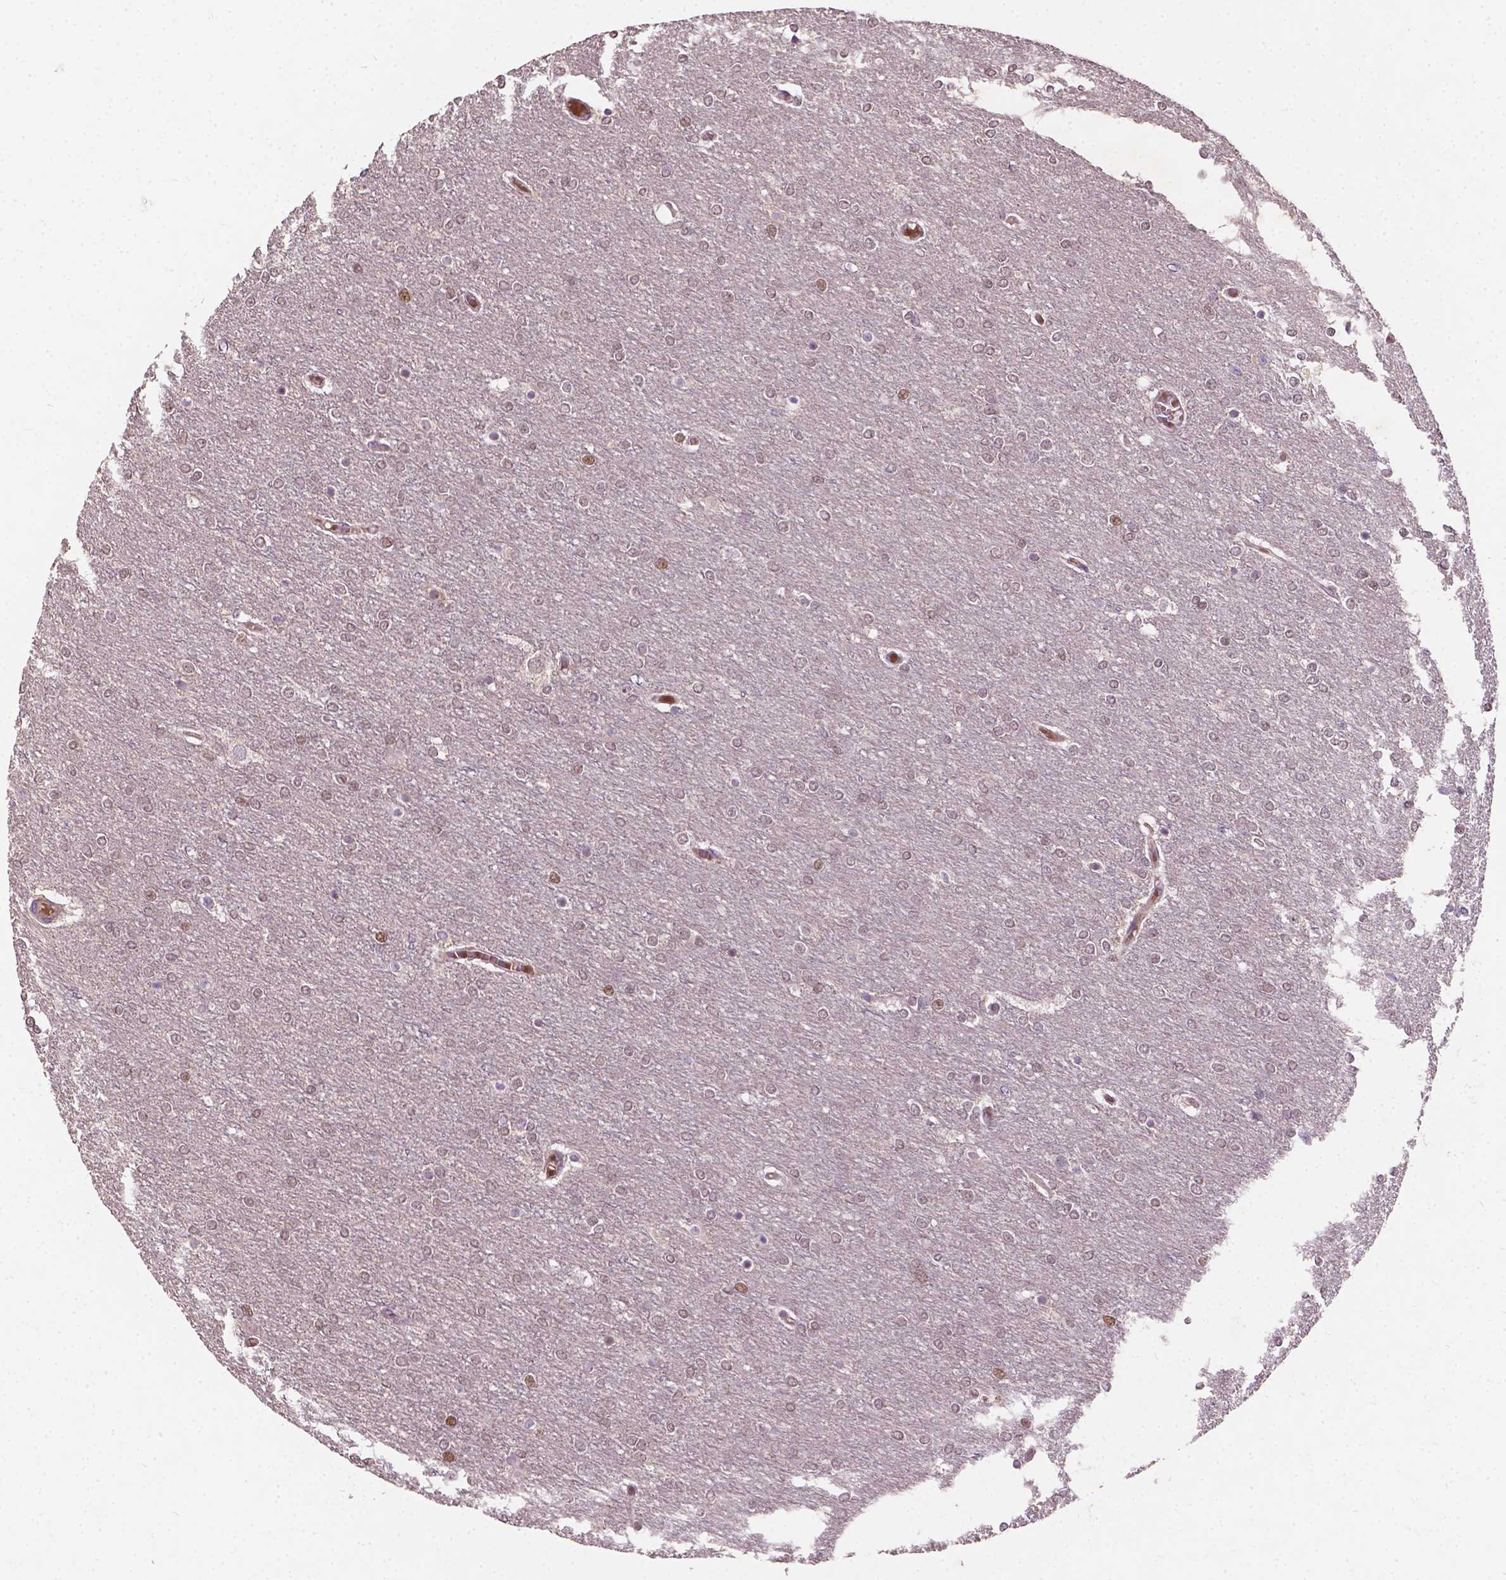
{"staining": {"intensity": "moderate", "quantity": "<25%", "location": "nuclear"}, "tissue": "glioma", "cell_type": "Tumor cells", "image_type": "cancer", "snomed": [{"axis": "morphology", "description": "Glioma, malignant, High grade"}, {"axis": "topography", "description": "Brain"}], "caption": "The histopathology image displays a brown stain indicating the presence of a protein in the nuclear of tumor cells in glioma.", "gene": "DUSP16", "patient": {"sex": "female", "age": 61}}